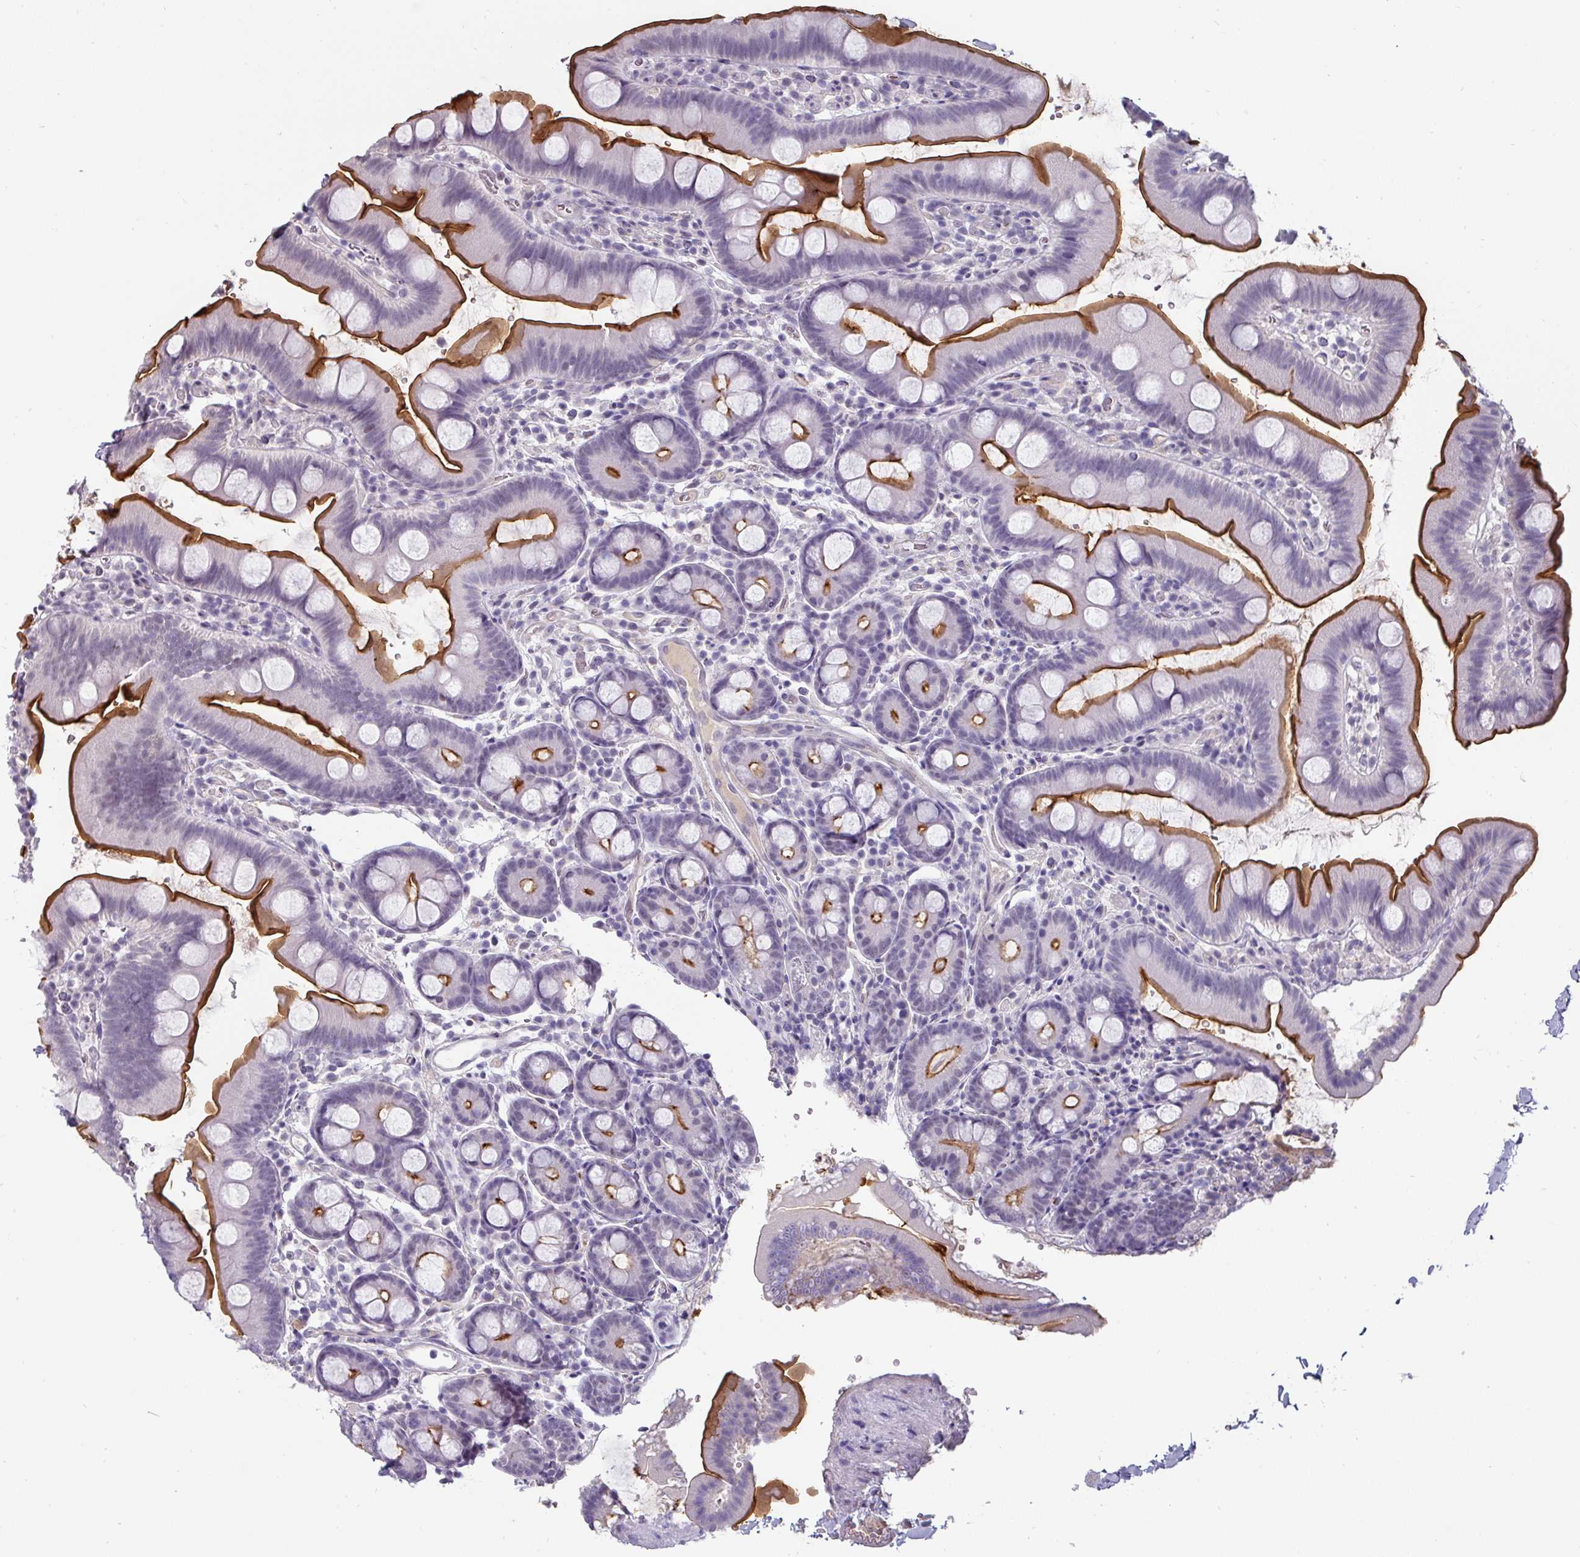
{"staining": {"intensity": "strong", "quantity": "25%-75%", "location": "cytoplasmic/membranous"}, "tissue": "small intestine", "cell_type": "Glandular cells", "image_type": "normal", "snomed": [{"axis": "morphology", "description": "Normal tissue, NOS"}, {"axis": "topography", "description": "Small intestine"}], "caption": "Immunohistochemical staining of unremarkable small intestine reveals high levels of strong cytoplasmic/membranous staining in approximately 25%-75% of glandular cells. (Brightfield microscopy of DAB IHC at high magnification).", "gene": "EYA3", "patient": {"sex": "female", "age": 68}}